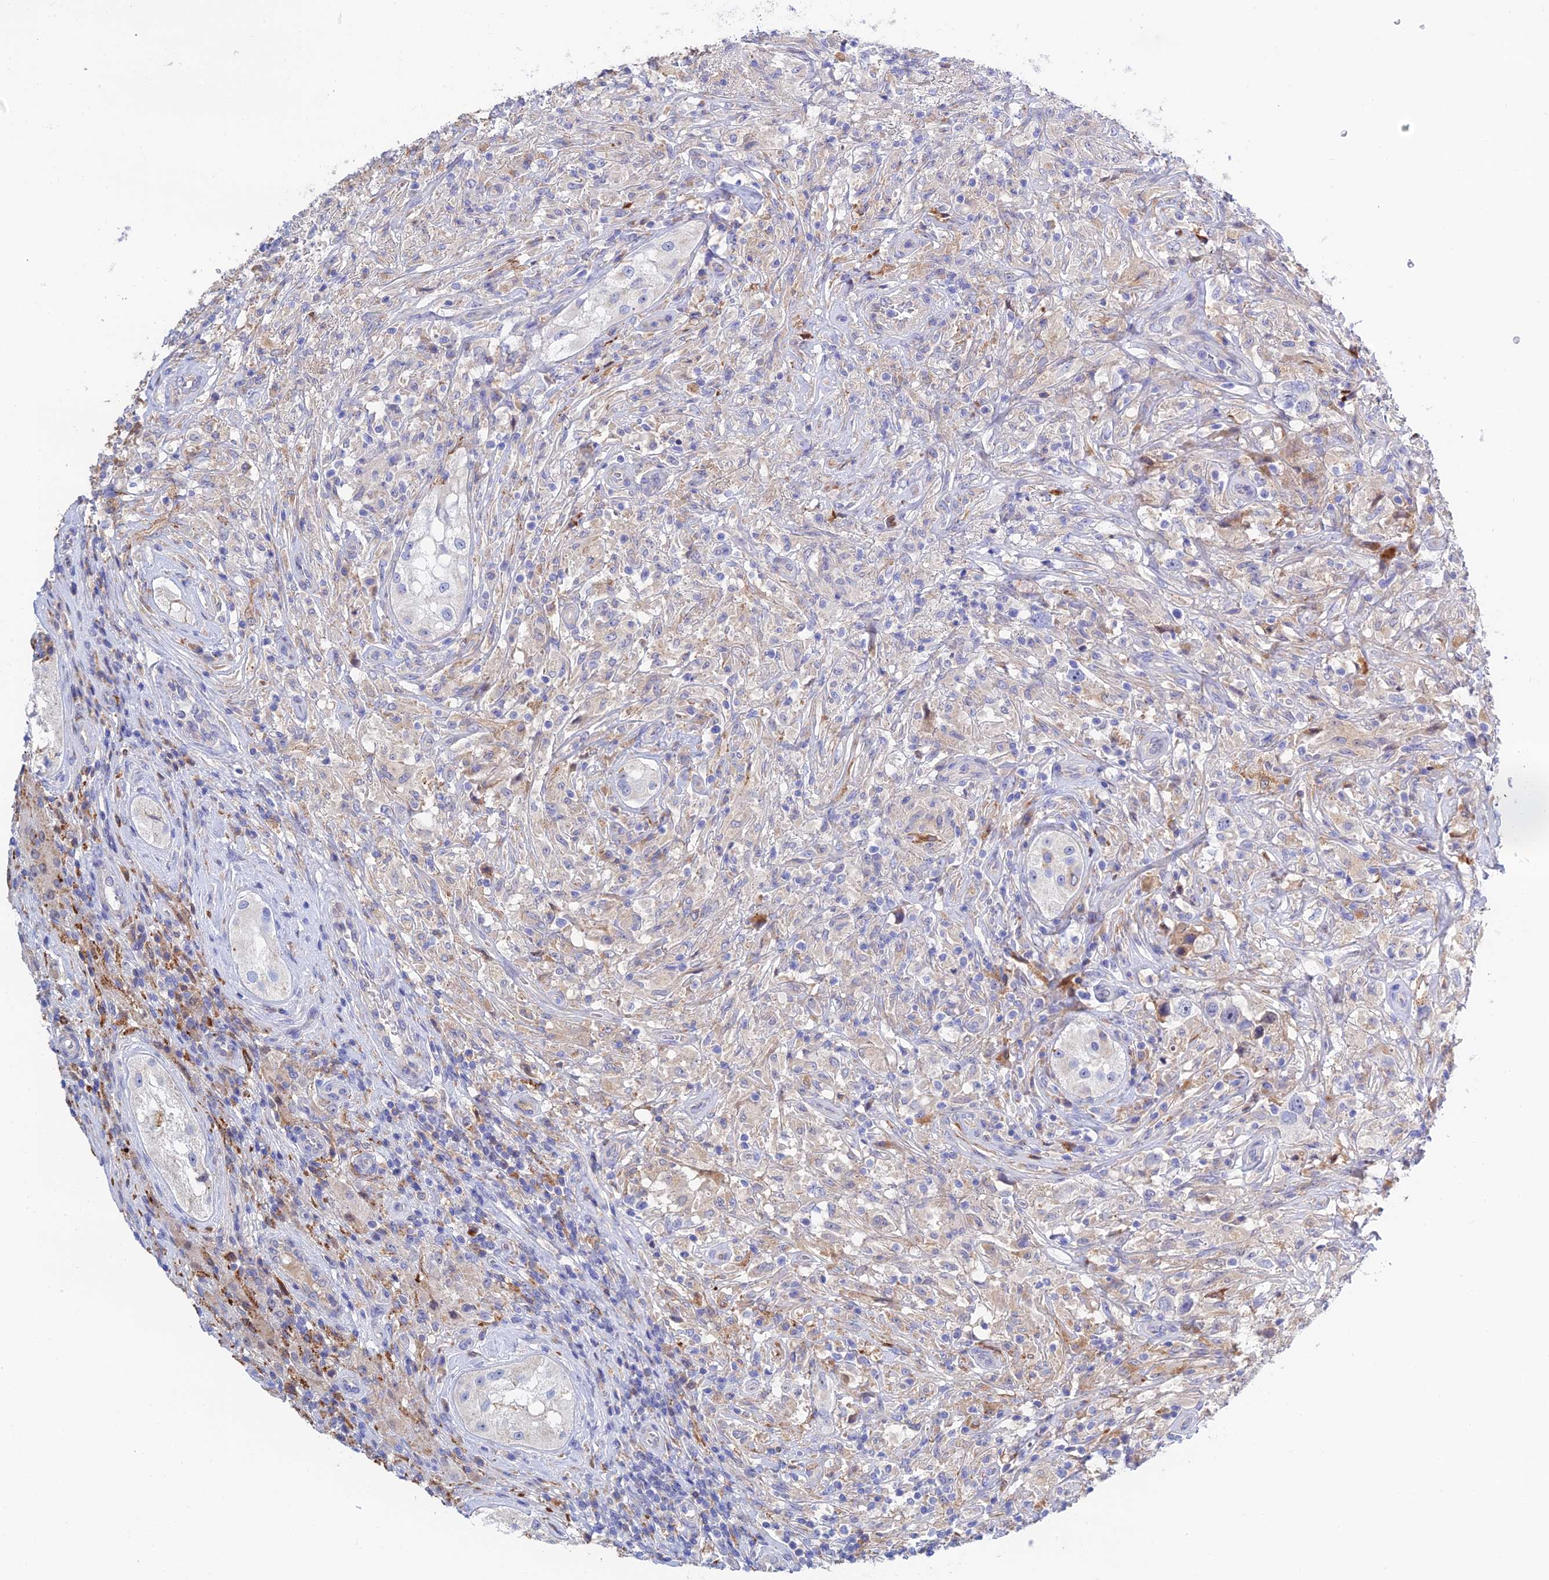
{"staining": {"intensity": "negative", "quantity": "none", "location": "none"}, "tissue": "testis cancer", "cell_type": "Tumor cells", "image_type": "cancer", "snomed": [{"axis": "morphology", "description": "Seminoma, NOS"}, {"axis": "topography", "description": "Testis"}], "caption": "High power microscopy image of an IHC histopathology image of testis seminoma, revealing no significant staining in tumor cells. The staining is performed using DAB (3,3'-diaminobenzidine) brown chromogen with nuclei counter-stained in using hematoxylin.", "gene": "RPGRIP1L", "patient": {"sex": "male", "age": 49}}